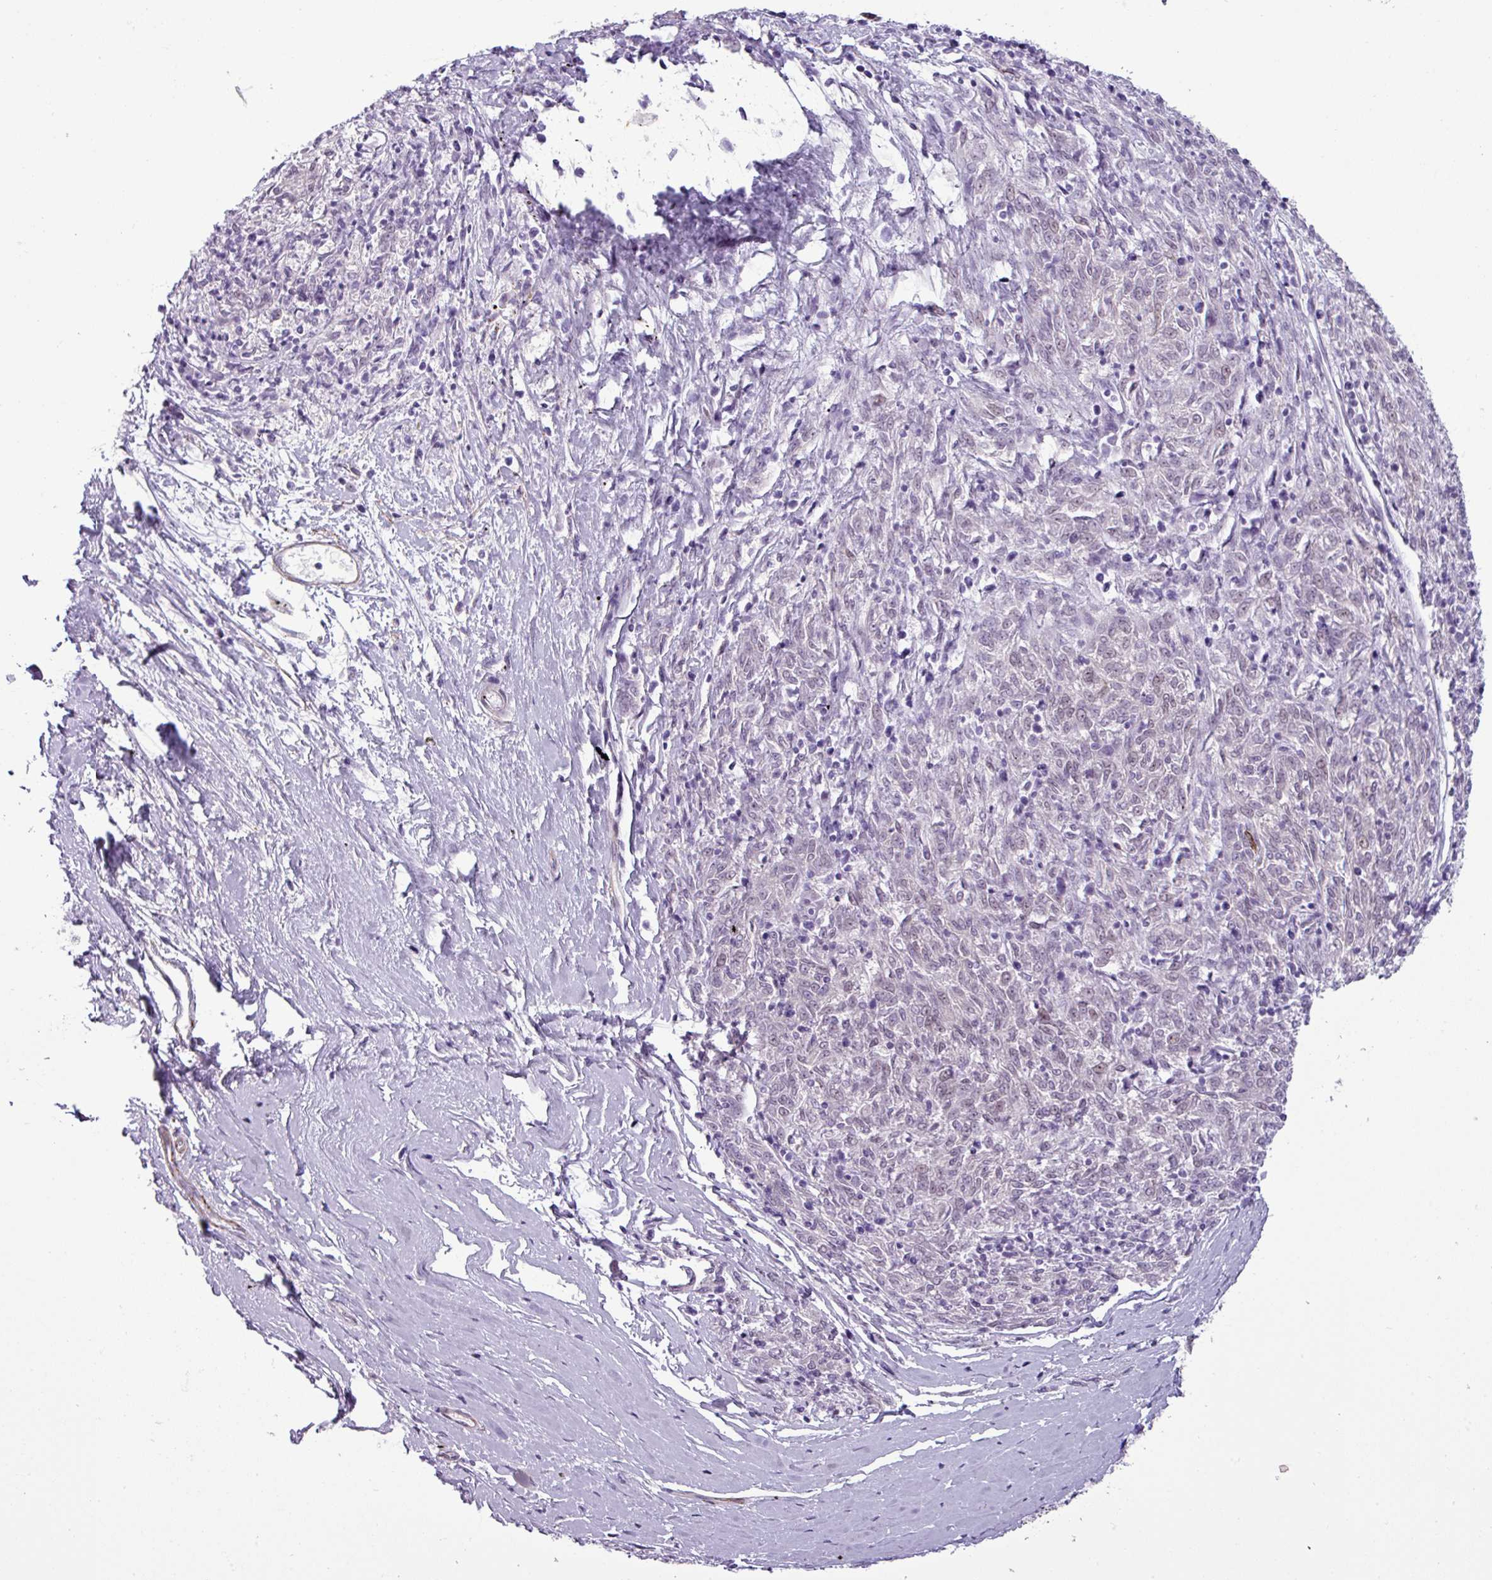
{"staining": {"intensity": "weak", "quantity": "<25%", "location": "nuclear"}, "tissue": "melanoma", "cell_type": "Tumor cells", "image_type": "cancer", "snomed": [{"axis": "morphology", "description": "Malignant melanoma, NOS"}, {"axis": "topography", "description": "Skin"}], "caption": "The photomicrograph reveals no significant positivity in tumor cells of melanoma.", "gene": "ATP10A", "patient": {"sex": "female", "age": 72}}